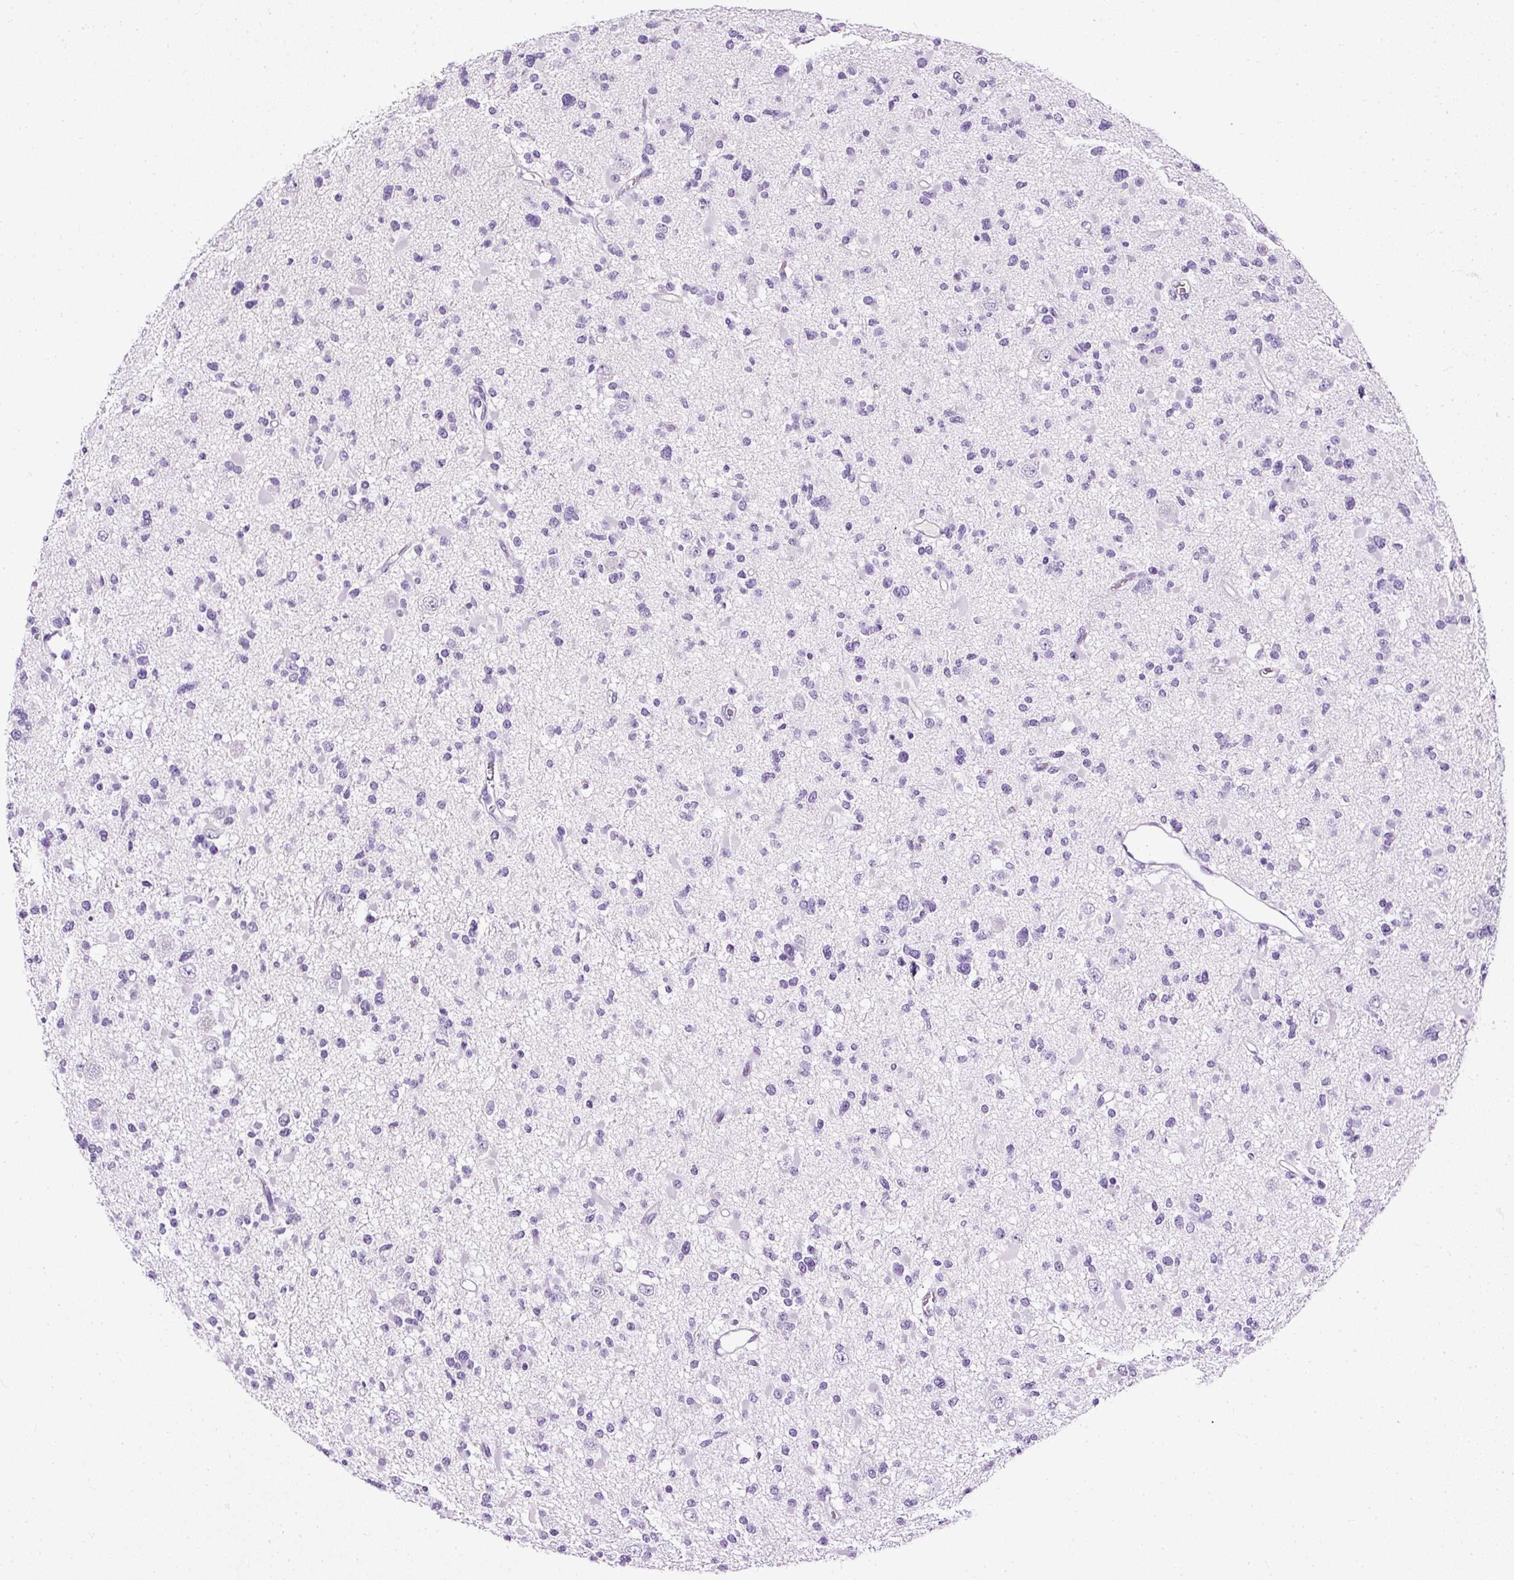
{"staining": {"intensity": "negative", "quantity": "none", "location": "none"}, "tissue": "glioma", "cell_type": "Tumor cells", "image_type": "cancer", "snomed": [{"axis": "morphology", "description": "Glioma, malignant, Low grade"}, {"axis": "topography", "description": "Brain"}], "caption": "The histopathology image exhibits no staining of tumor cells in low-grade glioma (malignant).", "gene": "ATP2A1", "patient": {"sex": "female", "age": 22}}